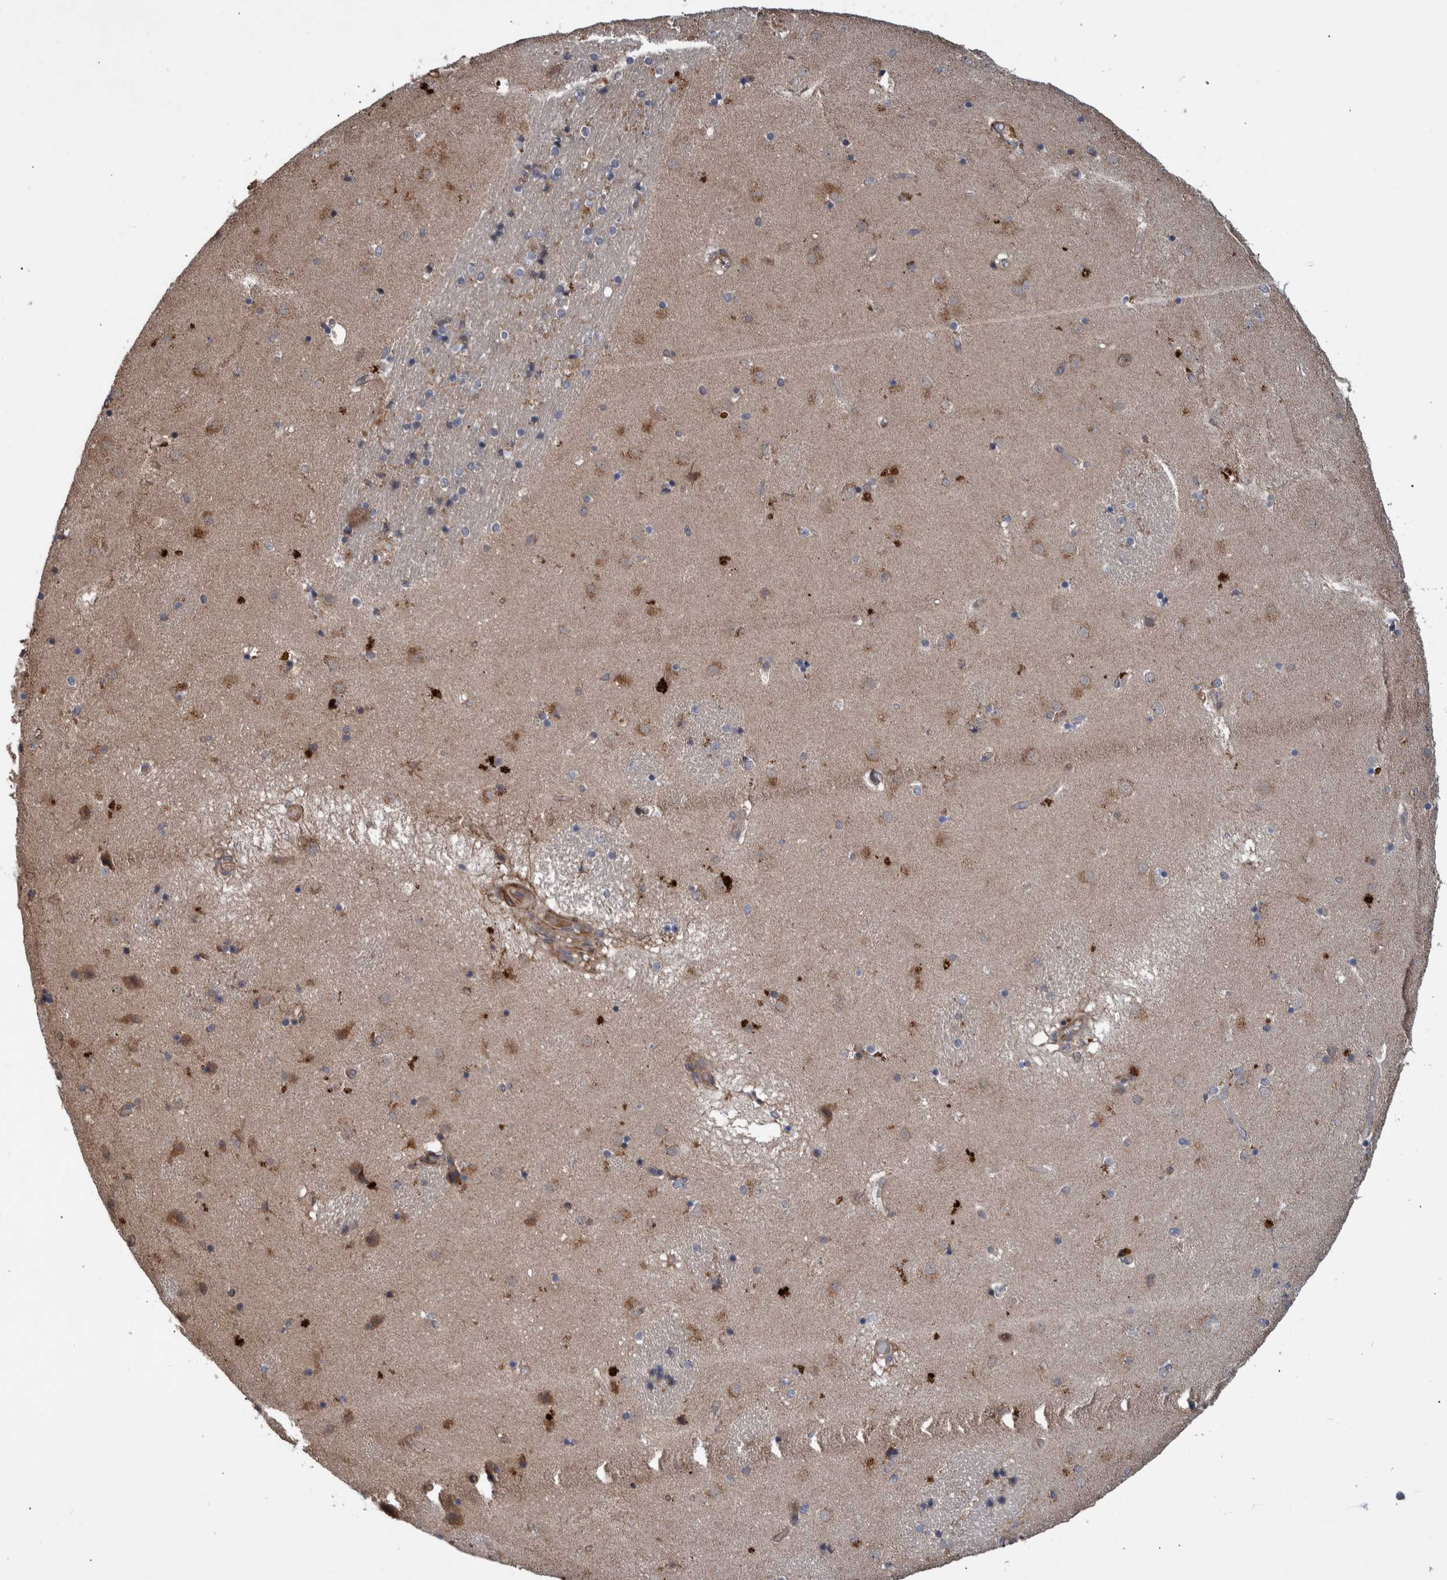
{"staining": {"intensity": "weak", "quantity": "<25%", "location": "cytoplasmic/membranous"}, "tissue": "caudate", "cell_type": "Glial cells", "image_type": "normal", "snomed": [{"axis": "morphology", "description": "Normal tissue, NOS"}, {"axis": "topography", "description": "Lateral ventricle wall"}], "caption": "IHC of unremarkable caudate displays no staining in glial cells.", "gene": "B3GNTL1", "patient": {"sex": "male", "age": 70}}